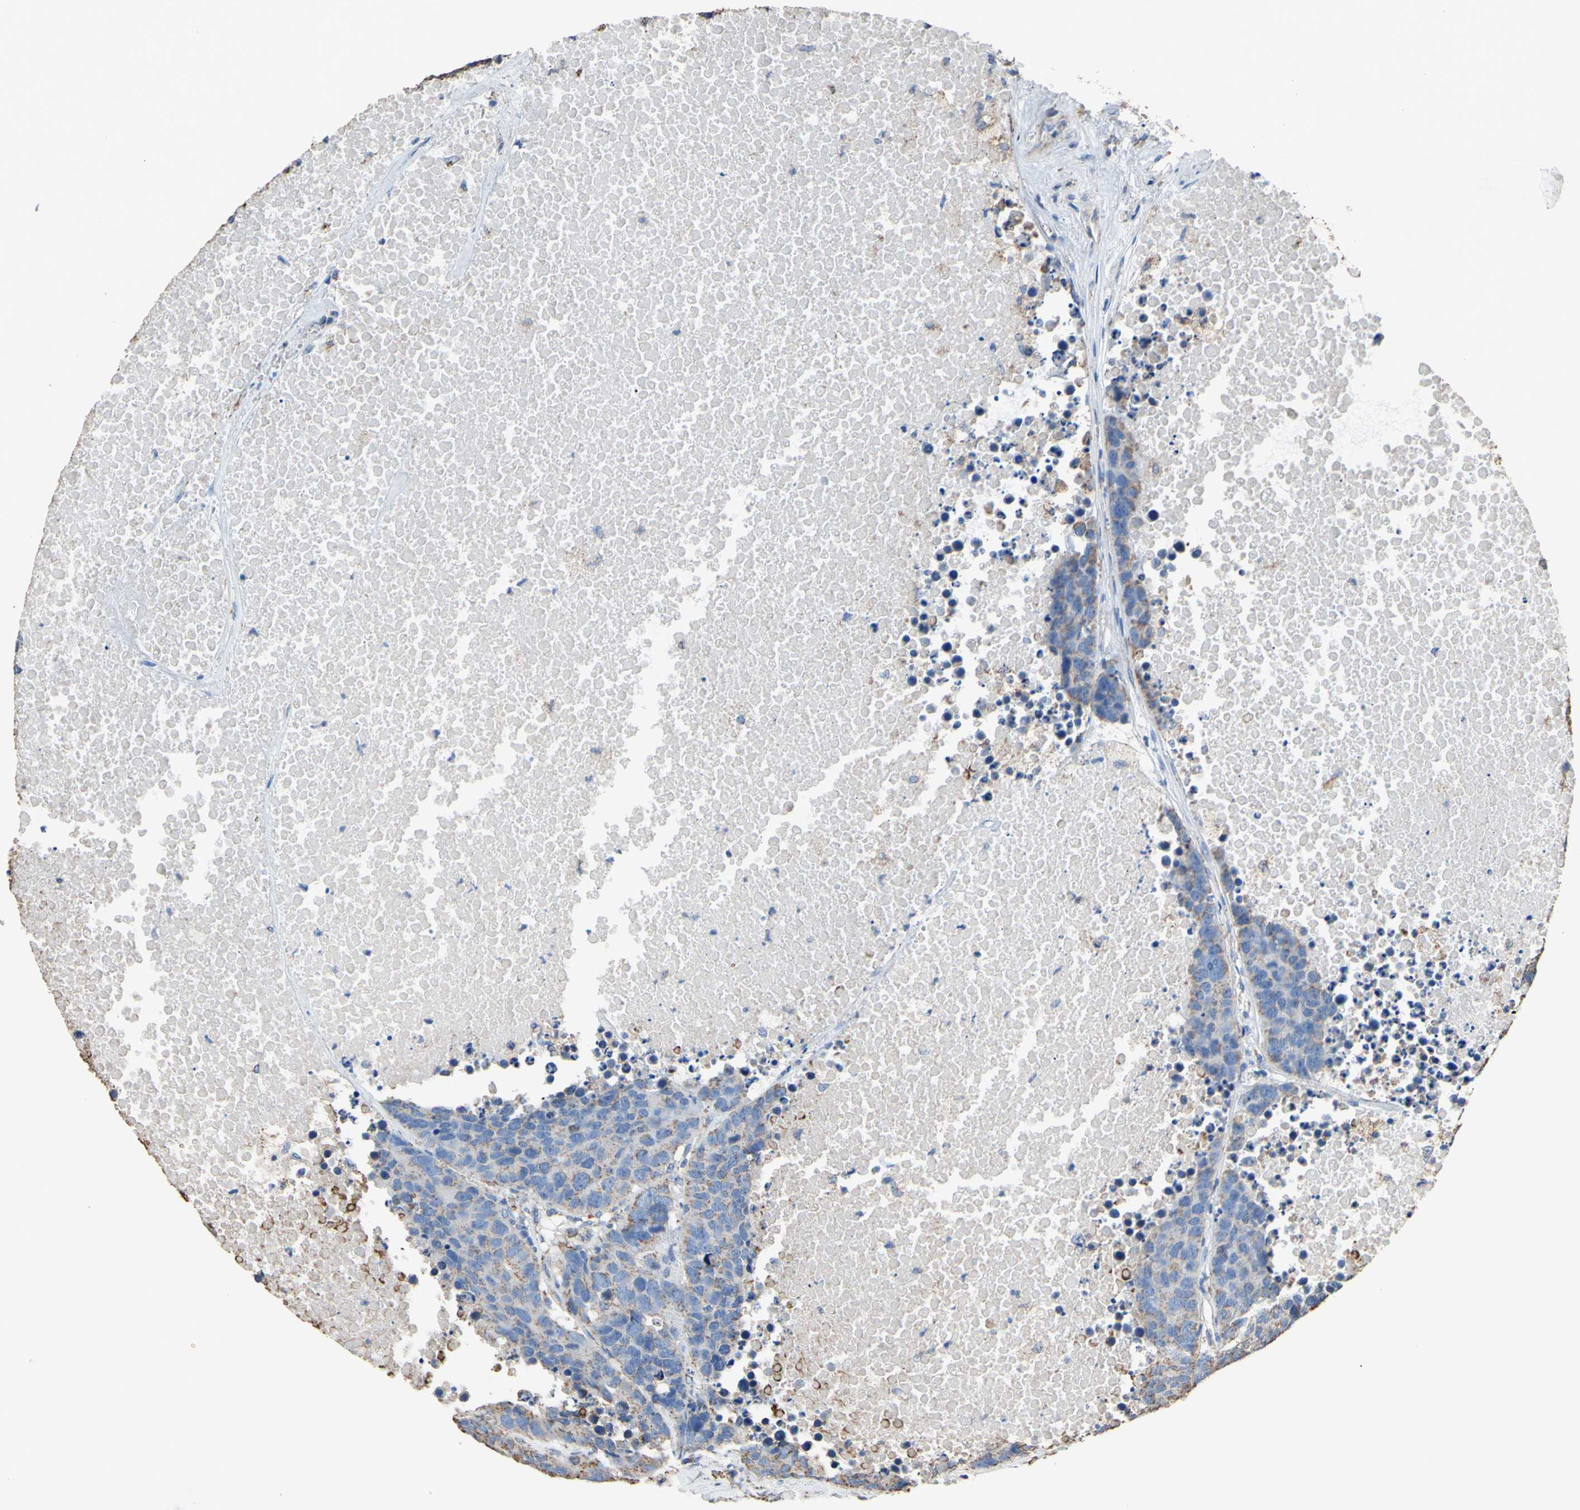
{"staining": {"intensity": "weak", "quantity": ">75%", "location": "cytoplasmic/membranous"}, "tissue": "carcinoid", "cell_type": "Tumor cells", "image_type": "cancer", "snomed": [{"axis": "morphology", "description": "Carcinoid, malignant, NOS"}, {"axis": "topography", "description": "Lung"}], "caption": "Carcinoid stained for a protein (brown) demonstrates weak cytoplasmic/membranous positive positivity in approximately >75% of tumor cells.", "gene": "CMKLR2", "patient": {"sex": "male", "age": 60}}